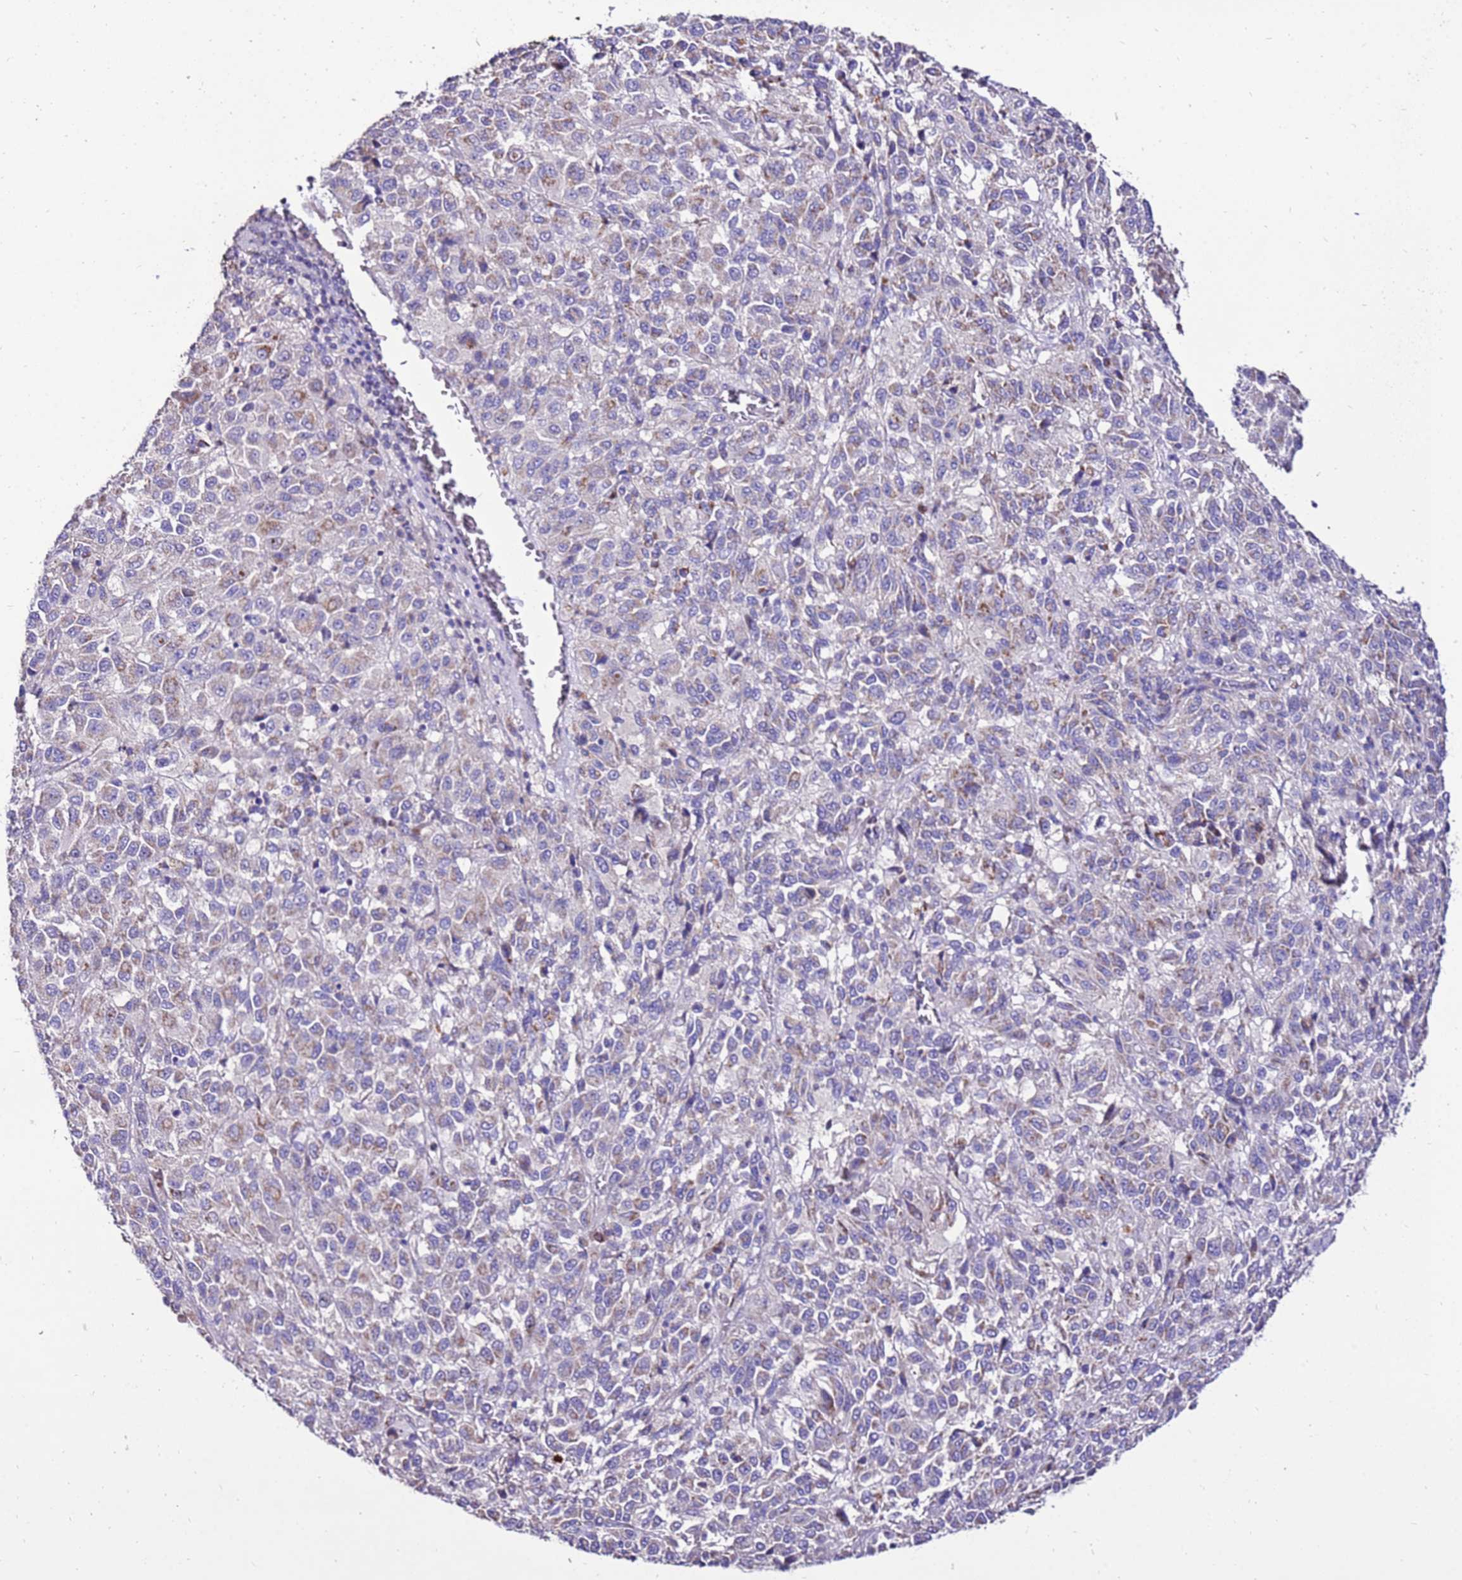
{"staining": {"intensity": "weak", "quantity": "25%-75%", "location": "cytoplasmic/membranous"}, "tissue": "melanoma", "cell_type": "Tumor cells", "image_type": "cancer", "snomed": [{"axis": "morphology", "description": "Malignant melanoma, Metastatic site"}, {"axis": "topography", "description": "Lung"}], "caption": "IHC staining of malignant melanoma (metastatic site), which shows low levels of weak cytoplasmic/membranous expression in approximately 25%-75% of tumor cells indicating weak cytoplasmic/membranous protein positivity. The staining was performed using DAB (brown) for protein detection and nuclei were counterstained in hematoxylin (blue).", "gene": "TMEM106C", "patient": {"sex": "male", "age": 64}}